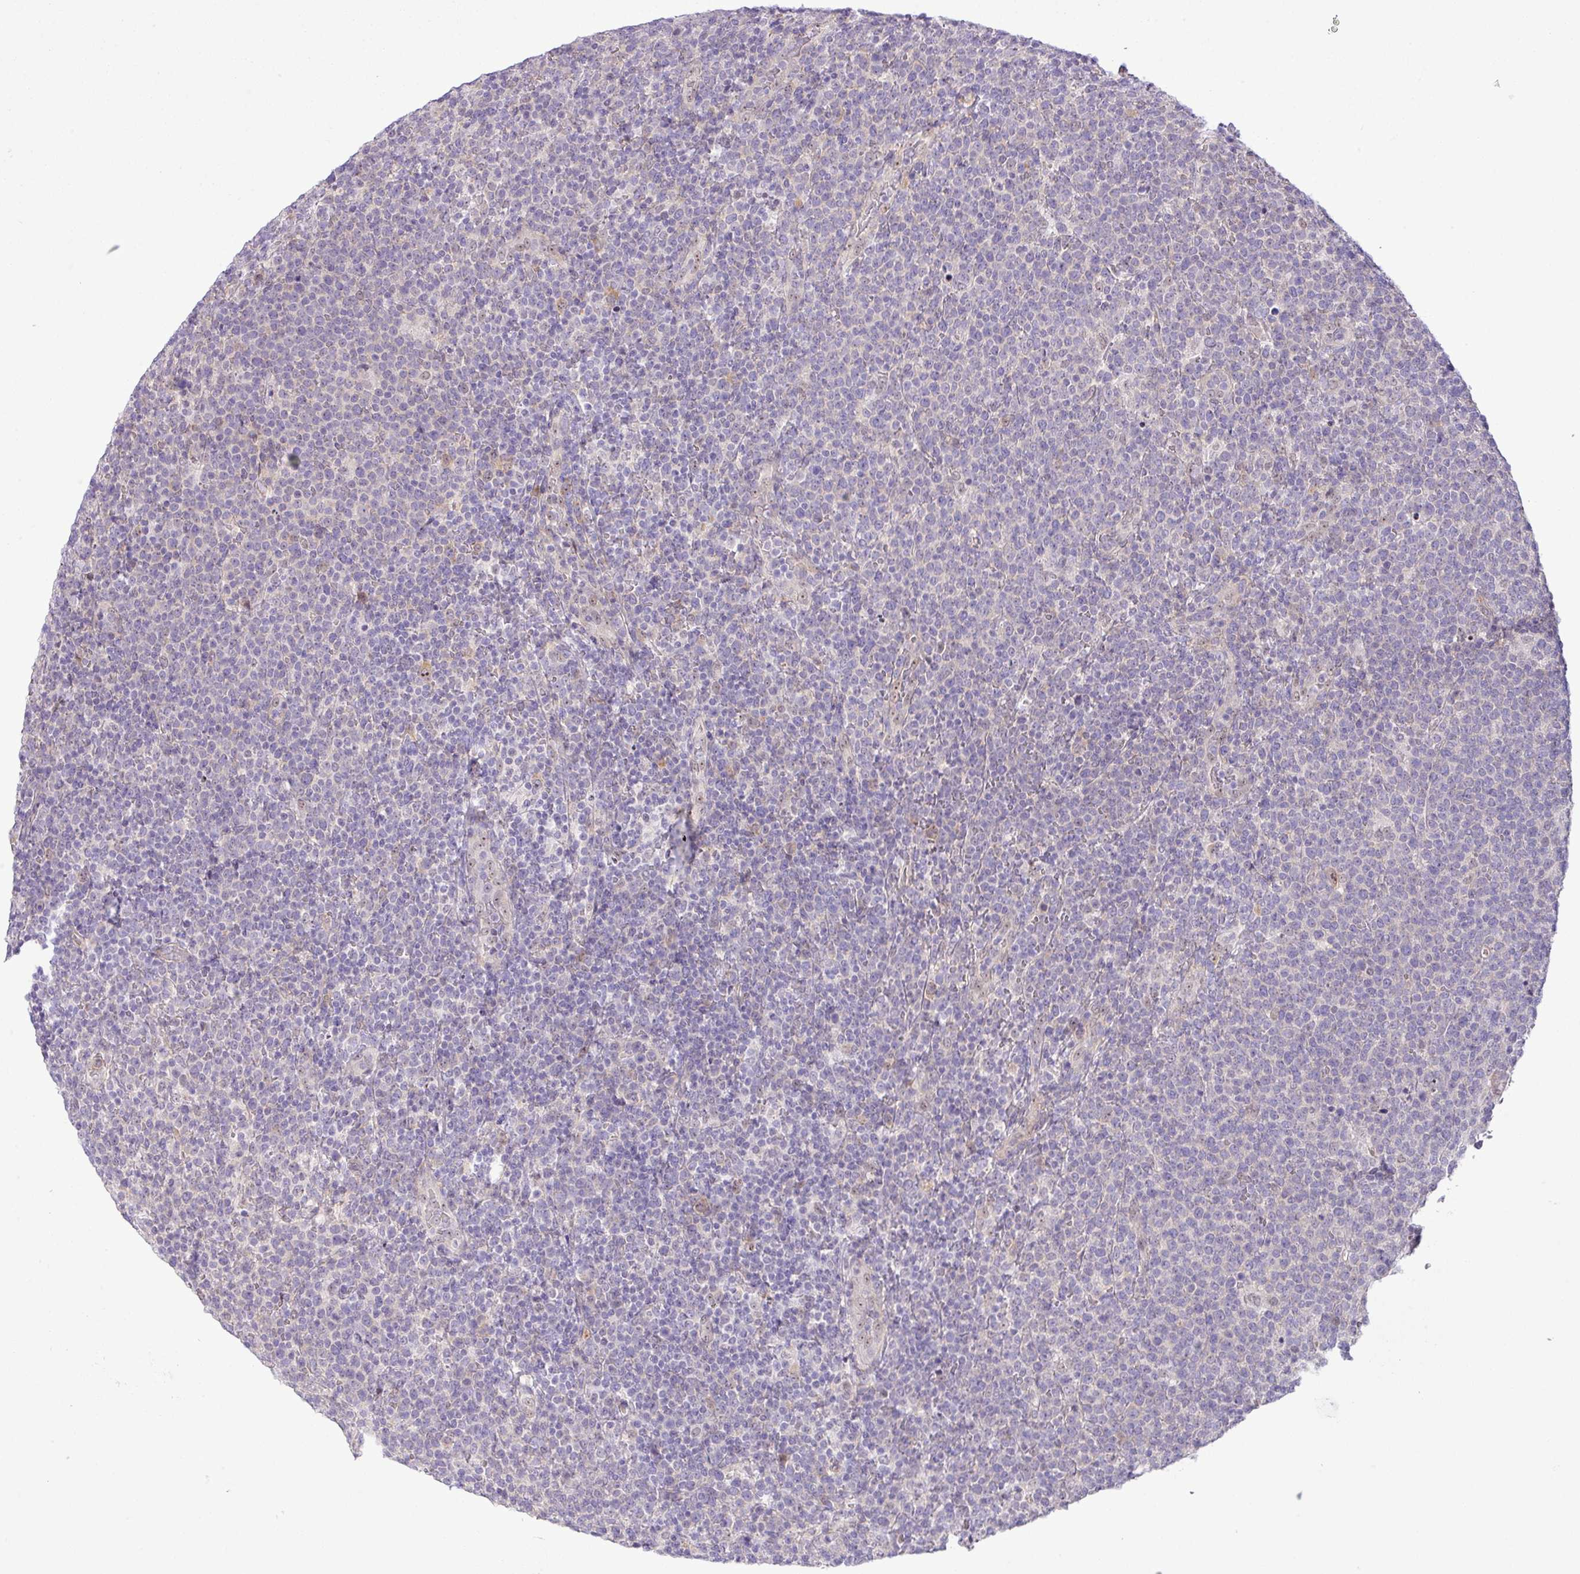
{"staining": {"intensity": "negative", "quantity": "none", "location": "none"}, "tissue": "lymphoma", "cell_type": "Tumor cells", "image_type": "cancer", "snomed": [{"axis": "morphology", "description": "Malignant lymphoma, non-Hodgkin's type, High grade"}, {"axis": "topography", "description": "Lymph node"}], "caption": "Lymphoma was stained to show a protein in brown. There is no significant staining in tumor cells. The staining is performed using DAB (3,3'-diaminobenzidine) brown chromogen with nuclei counter-stained in using hematoxylin.", "gene": "MAK16", "patient": {"sex": "male", "age": 61}}